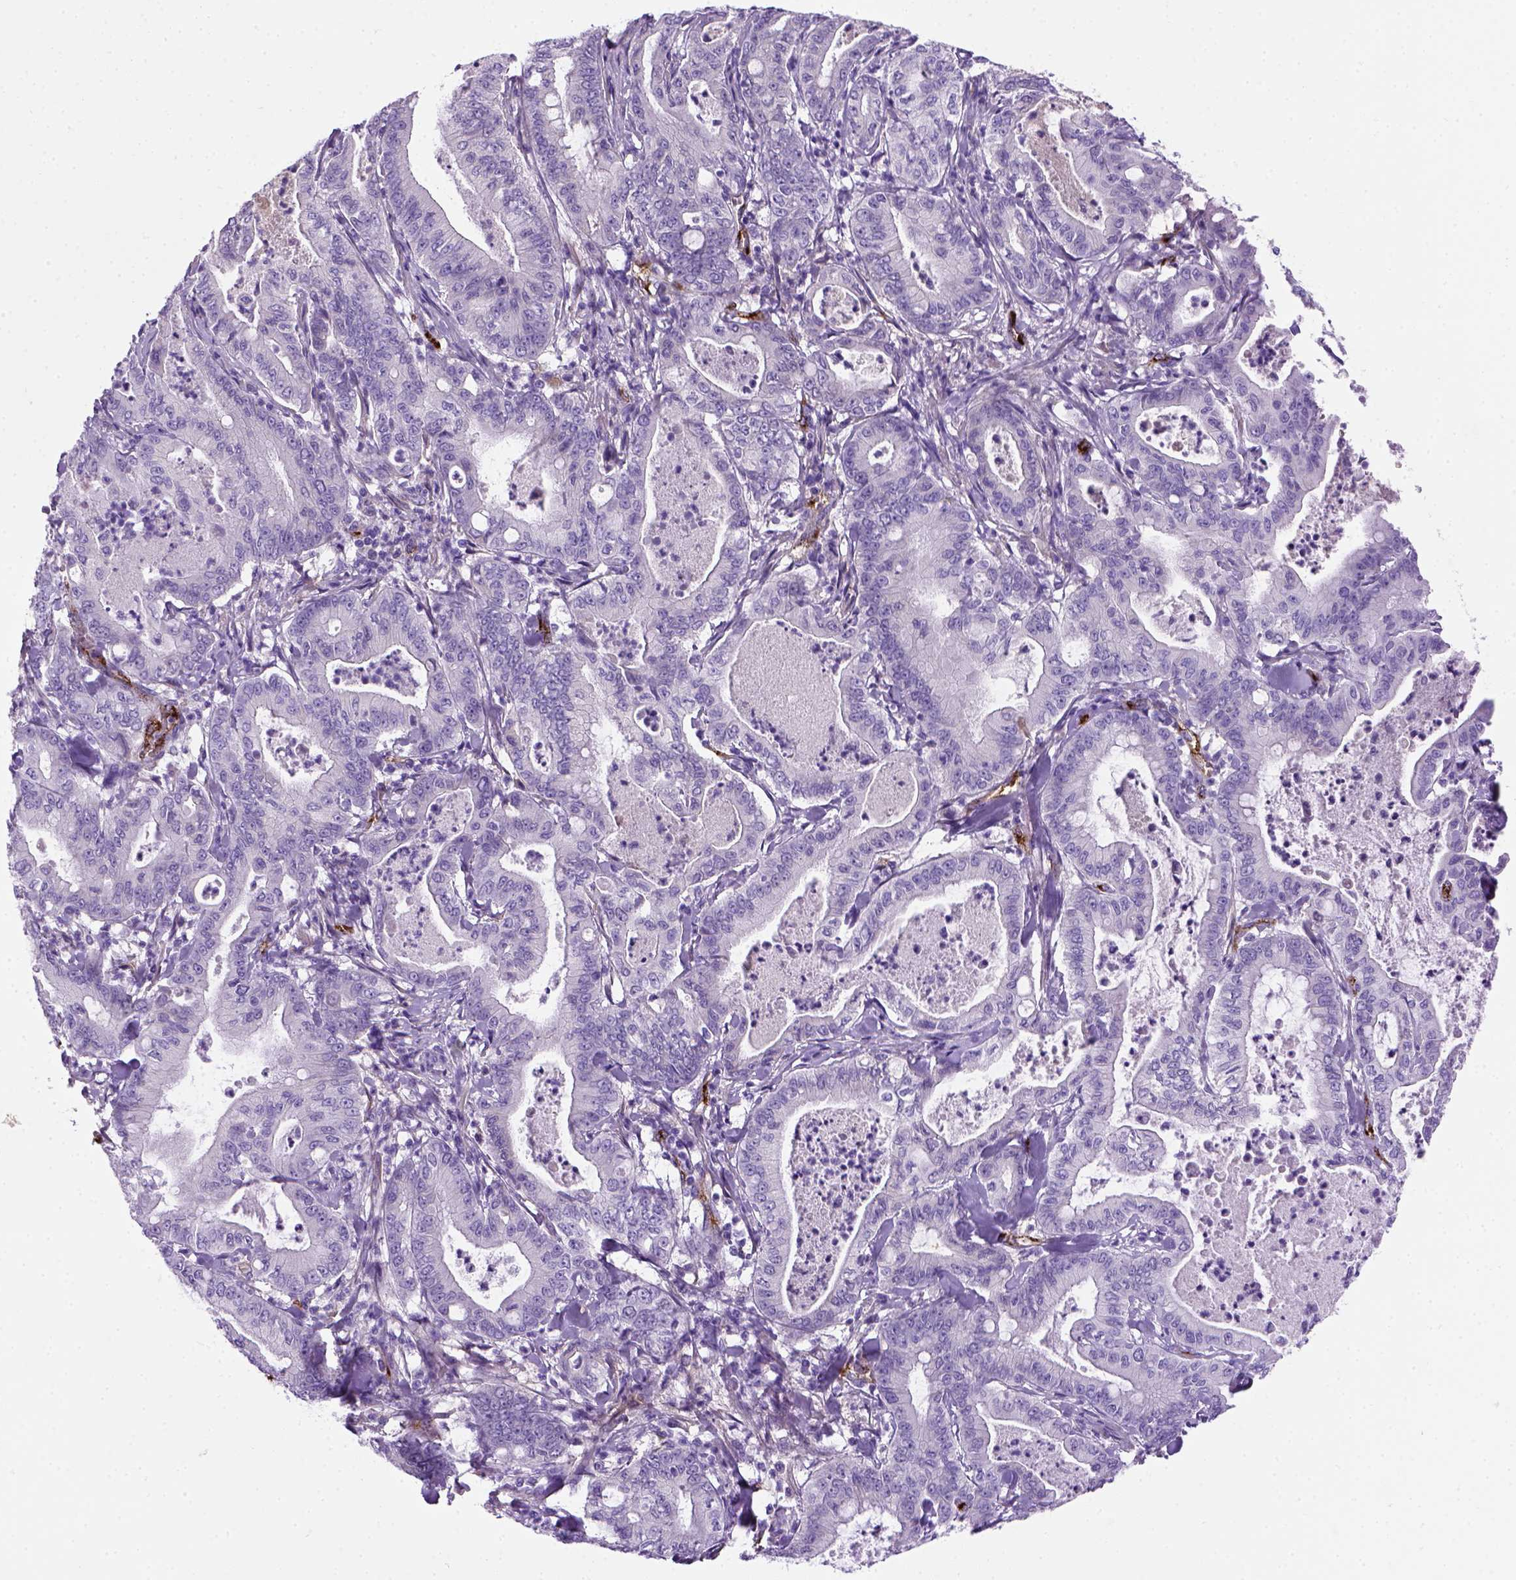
{"staining": {"intensity": "negative", "quantity": "none", "location": "none"}, "tissue": "pancreatic cancer", "cell_type": "Tumor cells", "image_type": "cancer", "snomed": [{"axis": "morphology", "description": "Adenocarcinoma, NOS"}, {"axis": "topography", "description": "Pancreas"}], "caption": "IHC photomicrograph of neoplastic tissue: human pancreatic adenocarcinoma stained with DAB (3,3'-diaminobenzidine) exhibits no significant protein positivity in tumor cells.", "gene": "VWF", "patient": {"sex": "male", "age": 71}}